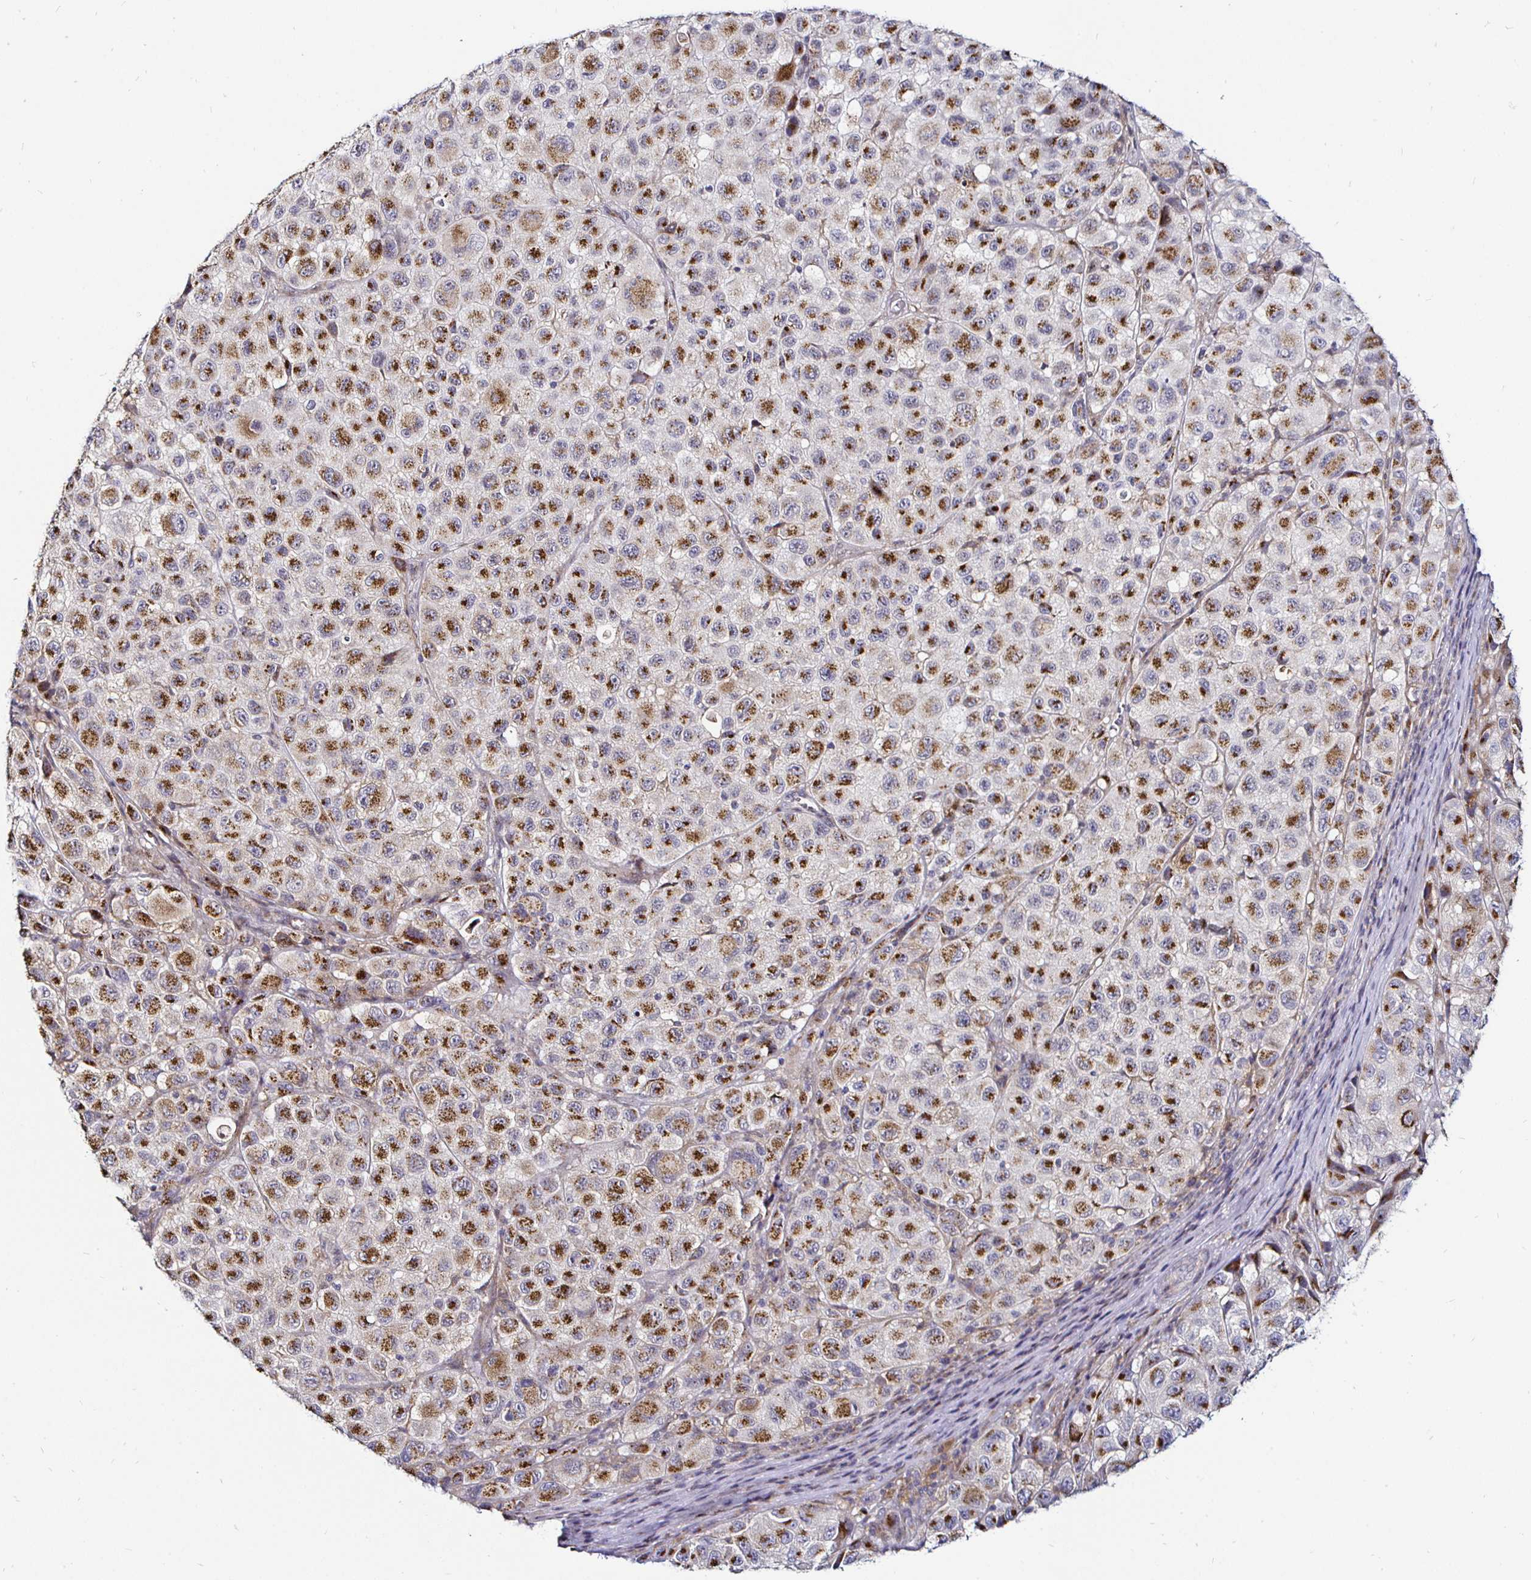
{"staining": {"intensity": "strong", "quantity": ">75%", "location": "cytoplasmic/membranous"}, "tissue": "melanoma", "cell_type": "Tumor cells", "image_type": "cancer", "snomed": [{"axis": "morphology", "description": "Malignant melanoma, NOS"}, {"axis": "topography", "description": "Skin"}], "caption": "A brown stain labels strong cytoplasmic/membranous expression of a protein in human melanoma tumor cells.", "gene": "ATG3", "patient": {"sex": "male", "age": 93}}